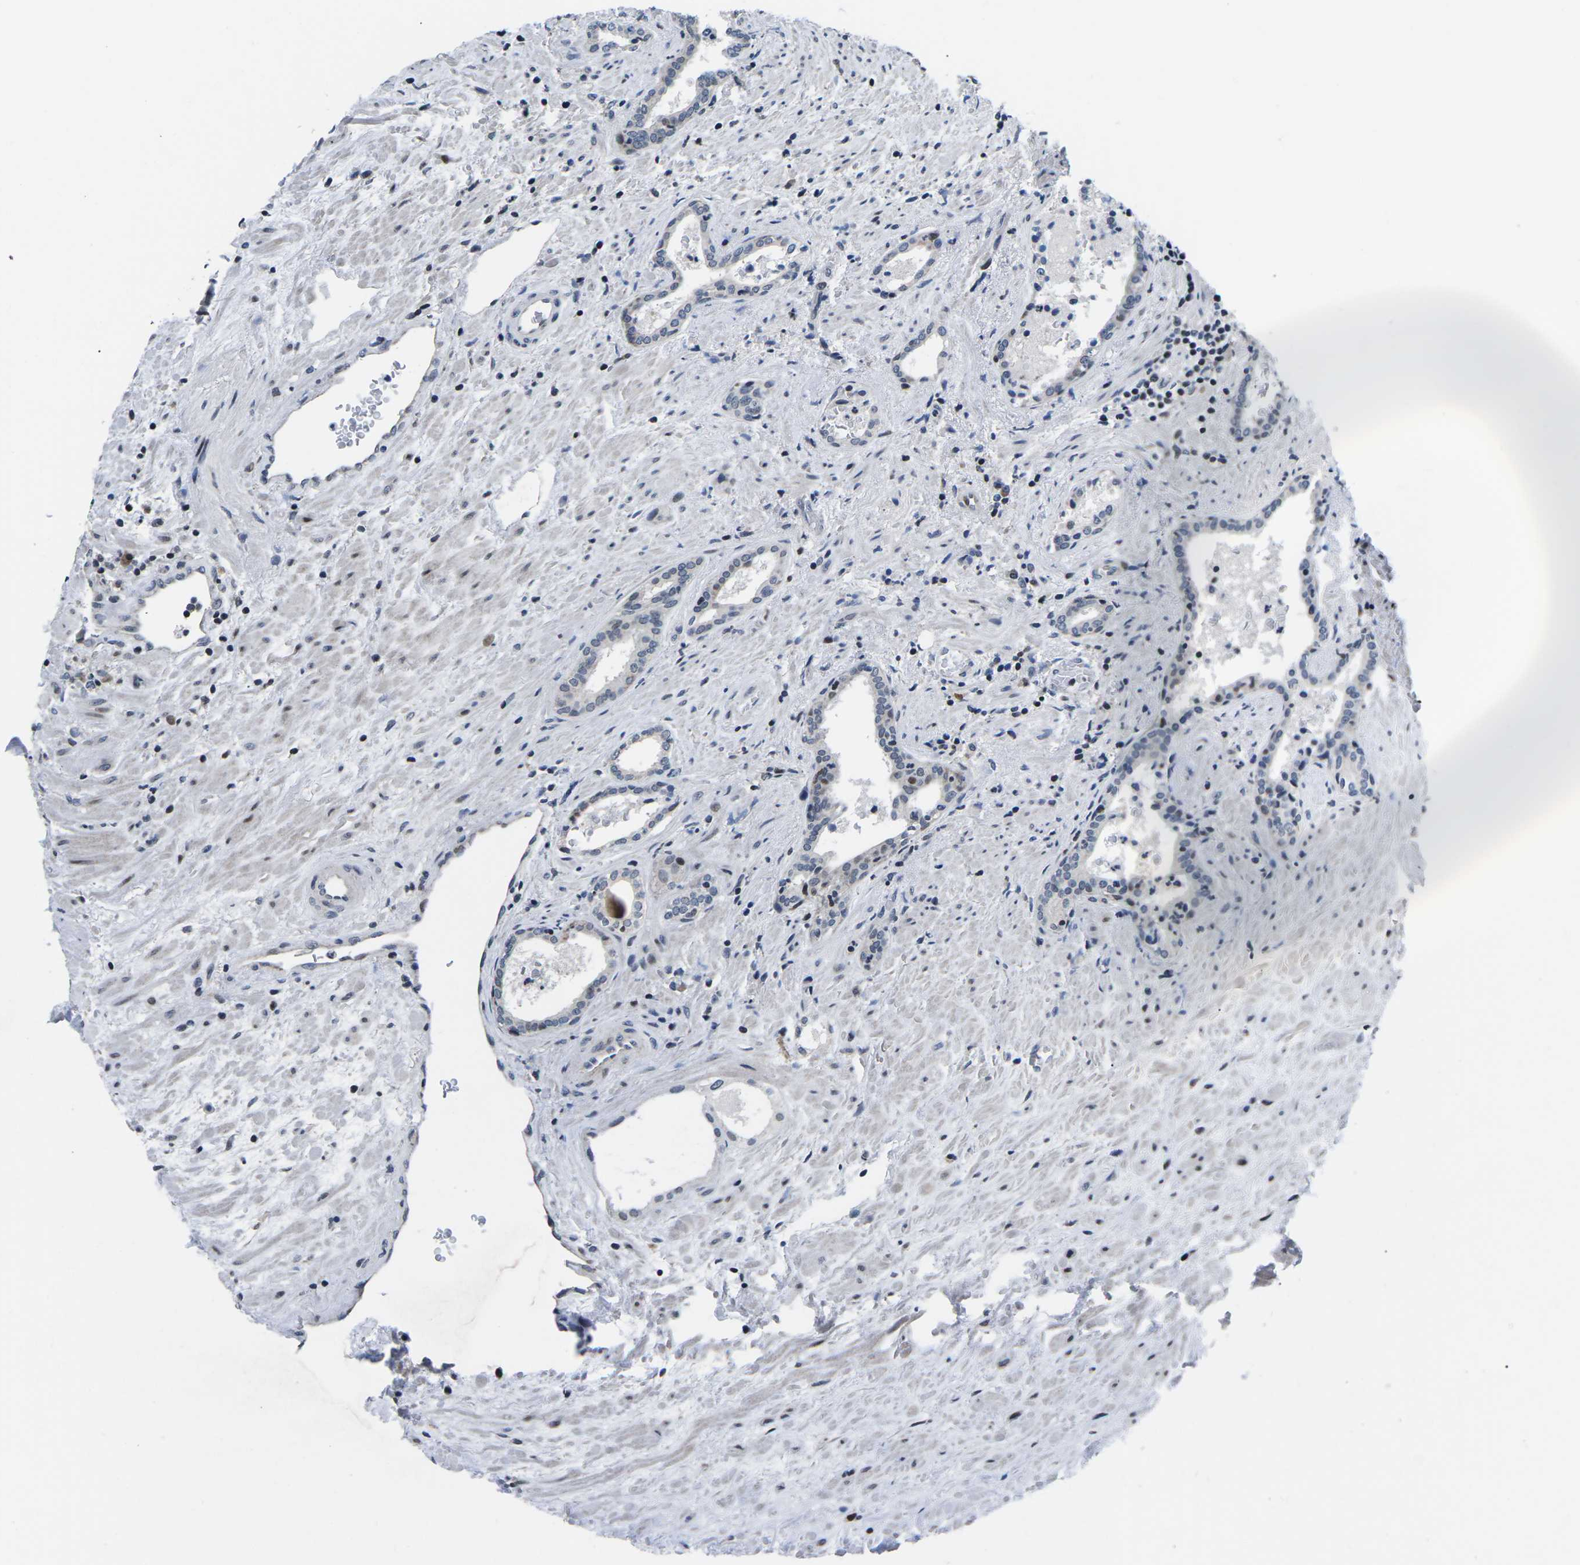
{"staining": {"intensity": "moderate", "quantity": "<25%", "location": "nuclear"}, "tissue": "prostate cancer", "cell_type": "Tumor cells", "image_type": "cancer", "snomed": [{"axis": "morphology", "description": "Adenocarcinoma, High grade"}, {"axis": "topography", "description": "Prostate"}], "caption": "A photomicrograph showing moderate nuclear staining in approximately <25% of tumor cells in prostate cancer, as visualized by brown immunohistochemical staining.", "gene": "CDC73", "patient": {"sex": "male", "age": 71}}